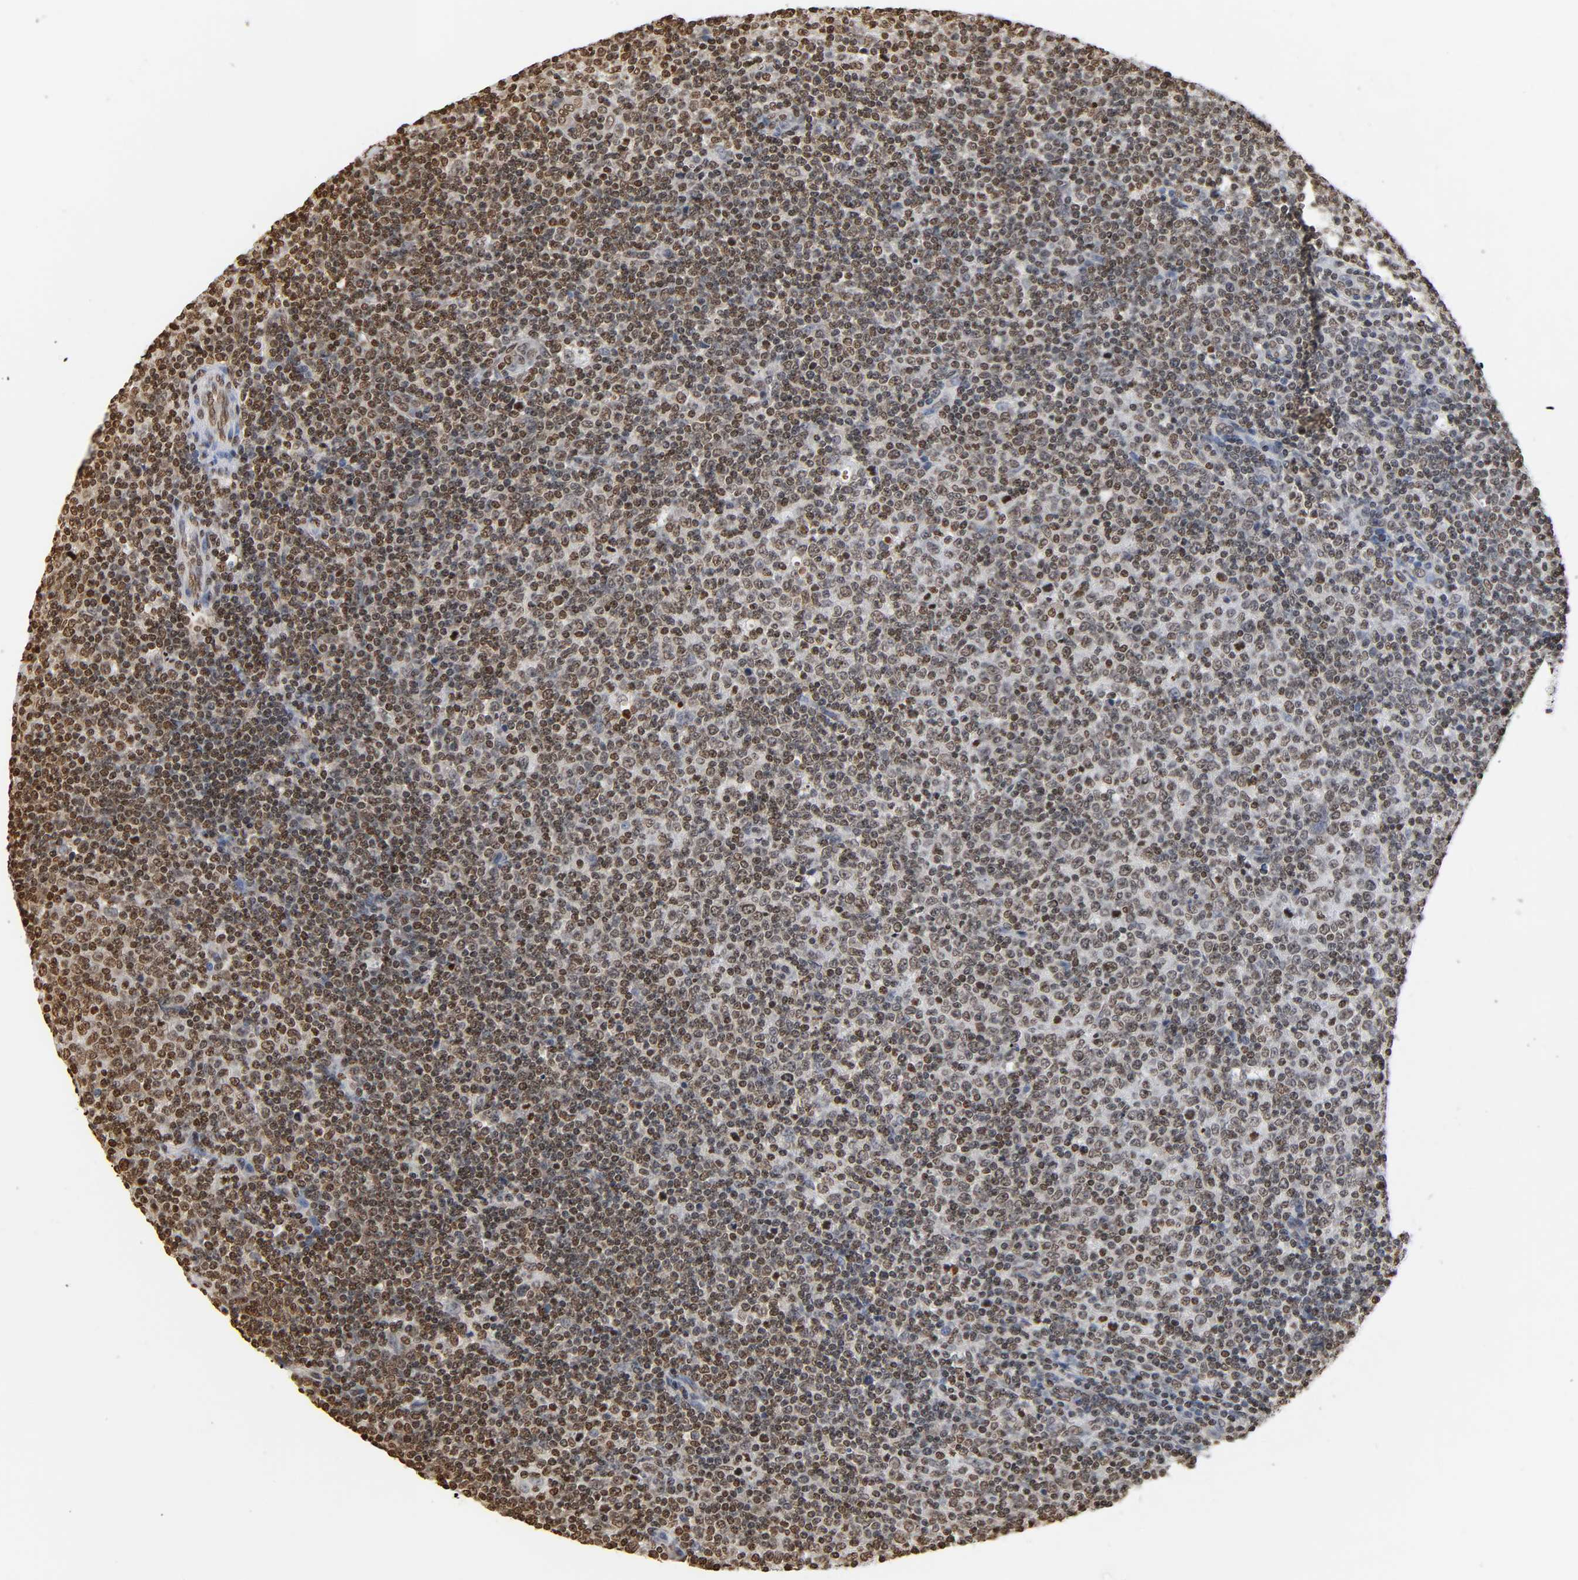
{"staining": {"intensity": "moderate", "quantity": ">75%", "location": "nuclear"}, "tissue": "lymphoma", "cell_type": "Tumor cells", "image_type": "cancer", "snomed": [{"axis": "morphology", "description": "Malignant lymphoma, non-Hodgkin's type, Low grade"}, {"axis": "topography", "description": "Lymph node"}], "caption": "The histopathology image demonstrates immunohistochemical staining of lymphoma. There is moderate nuclear staining is appreciated in about >75% of tumor cells.", "gene": "HOXA6", "patient": {"sex": "male", "age": 70}}